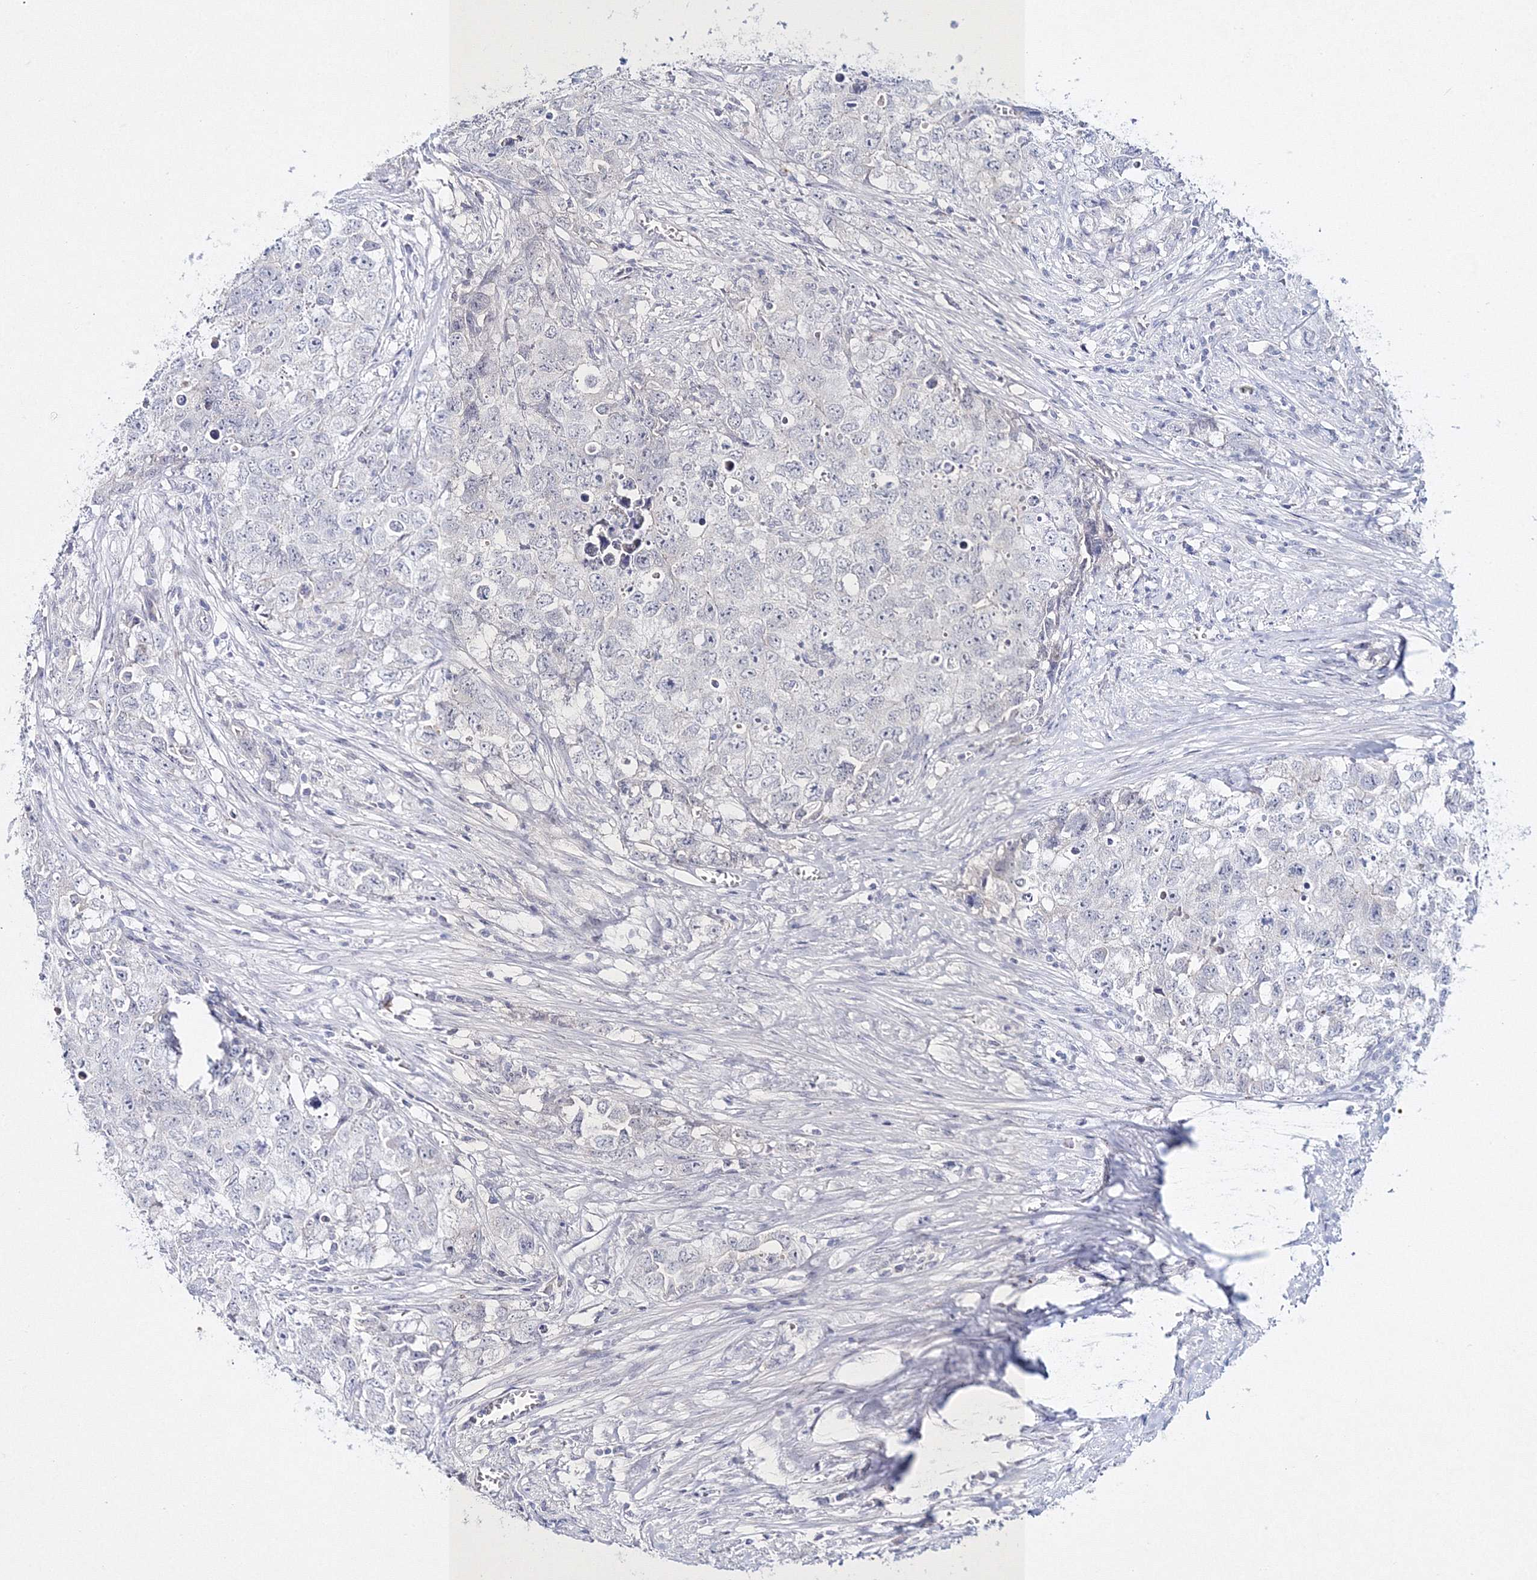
{"staining": {"intensity": "negative", "quantity": "none", "location": "none"}, "tissue": "testis cancer", "cell_type": "Tumor cells", "image_type": "cancer", "snomed": [{"axis": "morphology", "description": "Seminoma, NOS"}, {"axis": "morphology", "description": "Carcinoma, Embryonal, NOS"}, {"axis": "topography", "description": "Testis"}], "caption": "An immunohistochemistry (IHC) image of seminoma (testis) is shown. There is no staining in tumor cells of seminoma (testis).", "gene": "NEU4", "patient": {"sex": "male", "age": 43}}